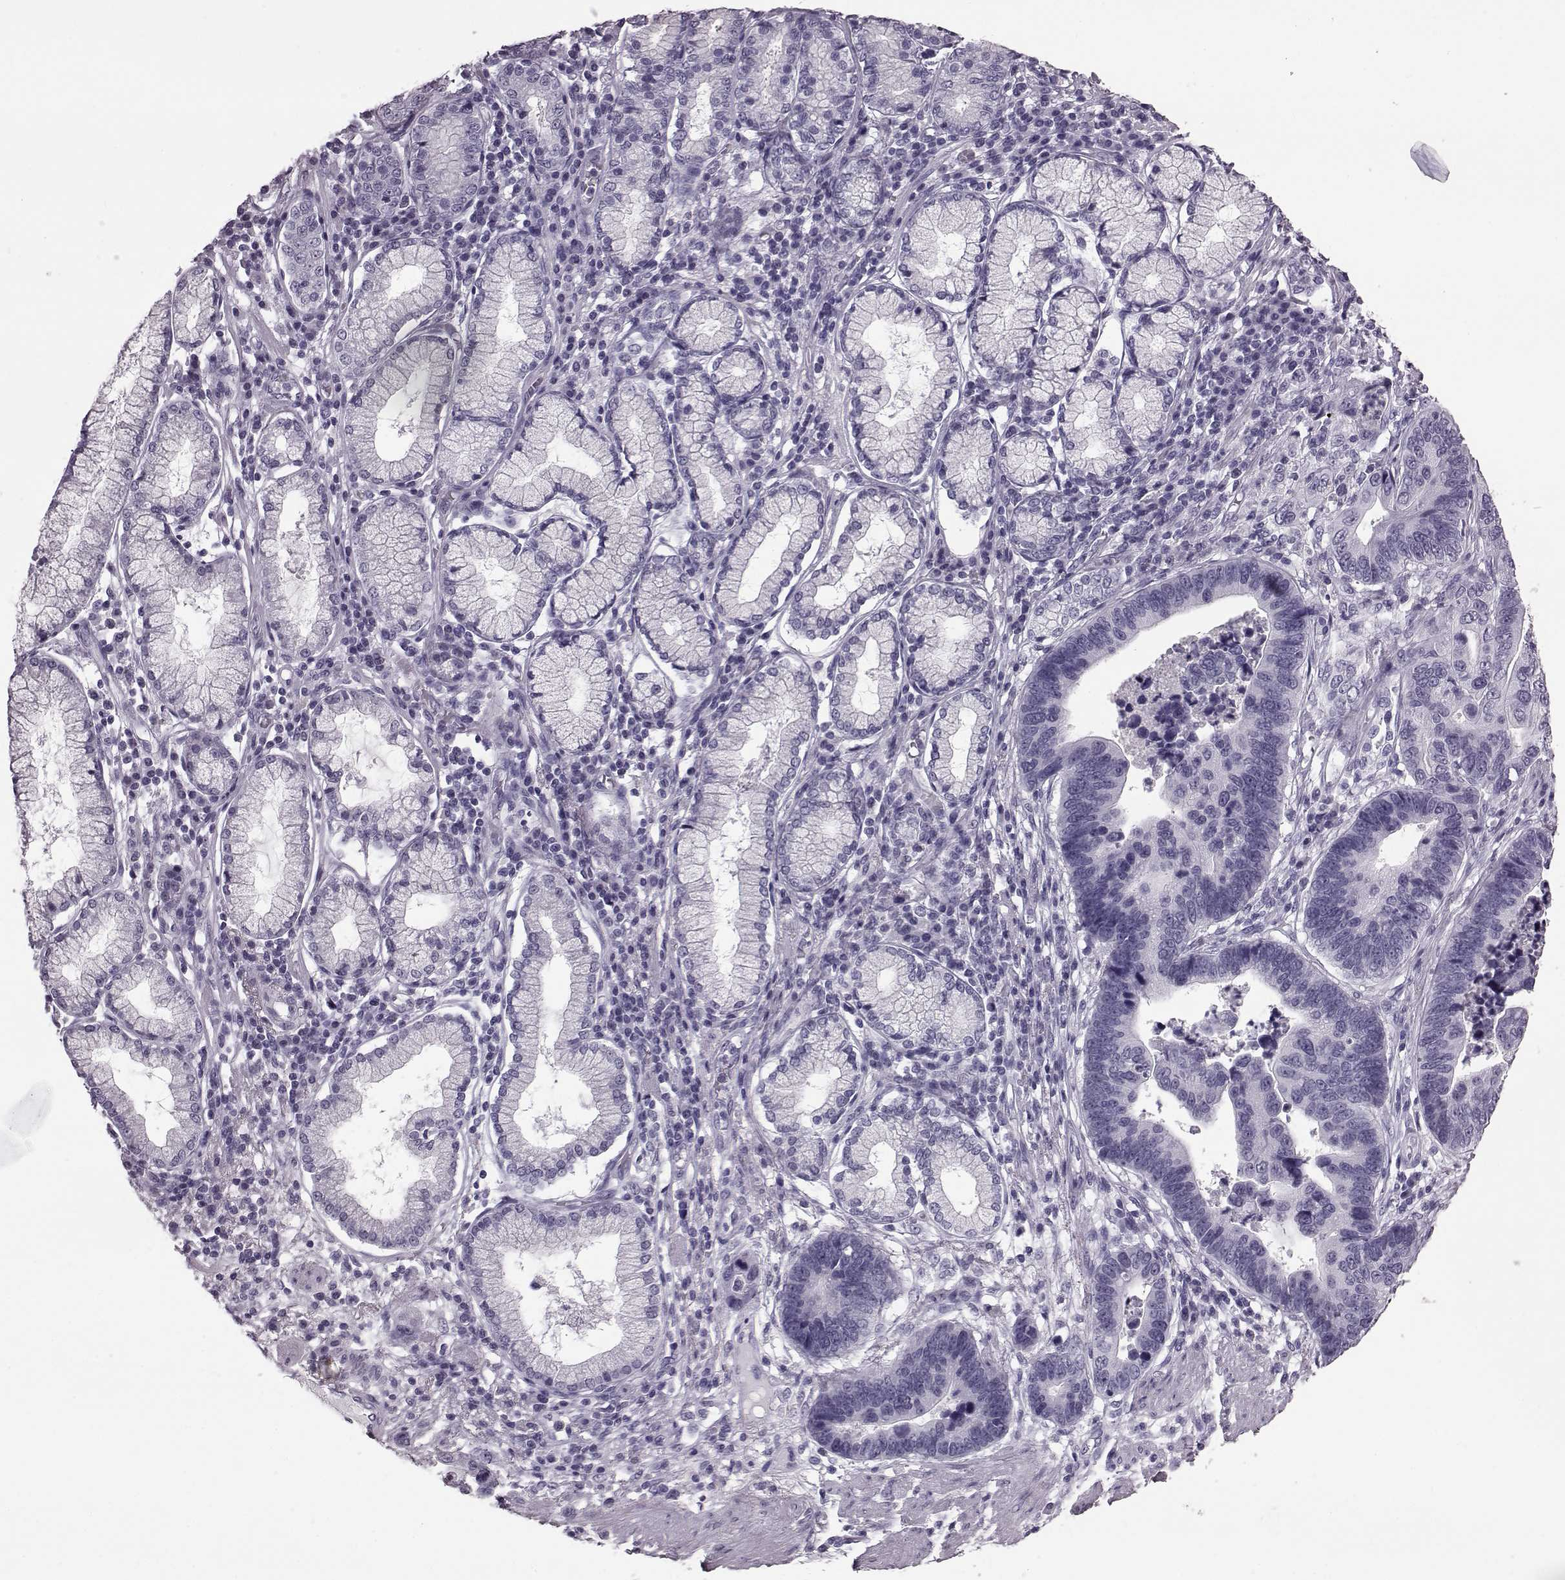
{"staining": {"intensity": "negative", "quantity": "none", "location": "none"}, "tissue": "stomach cancer", "cell_type": "Tumor cells", "image_type": "cancer", "snomed": [{"axis": "morphology", "description": "Adenocarcinoma, NOS"}, {"axis": "topography", "description": "Stomach"}], "caption": "A photomicrograph of stomach adenocarcinoma stained for a protein demonstrates no brown staining in tumor cells.", "gene": "AIPL1", "patient": {"sex": "male", "age": 84}}